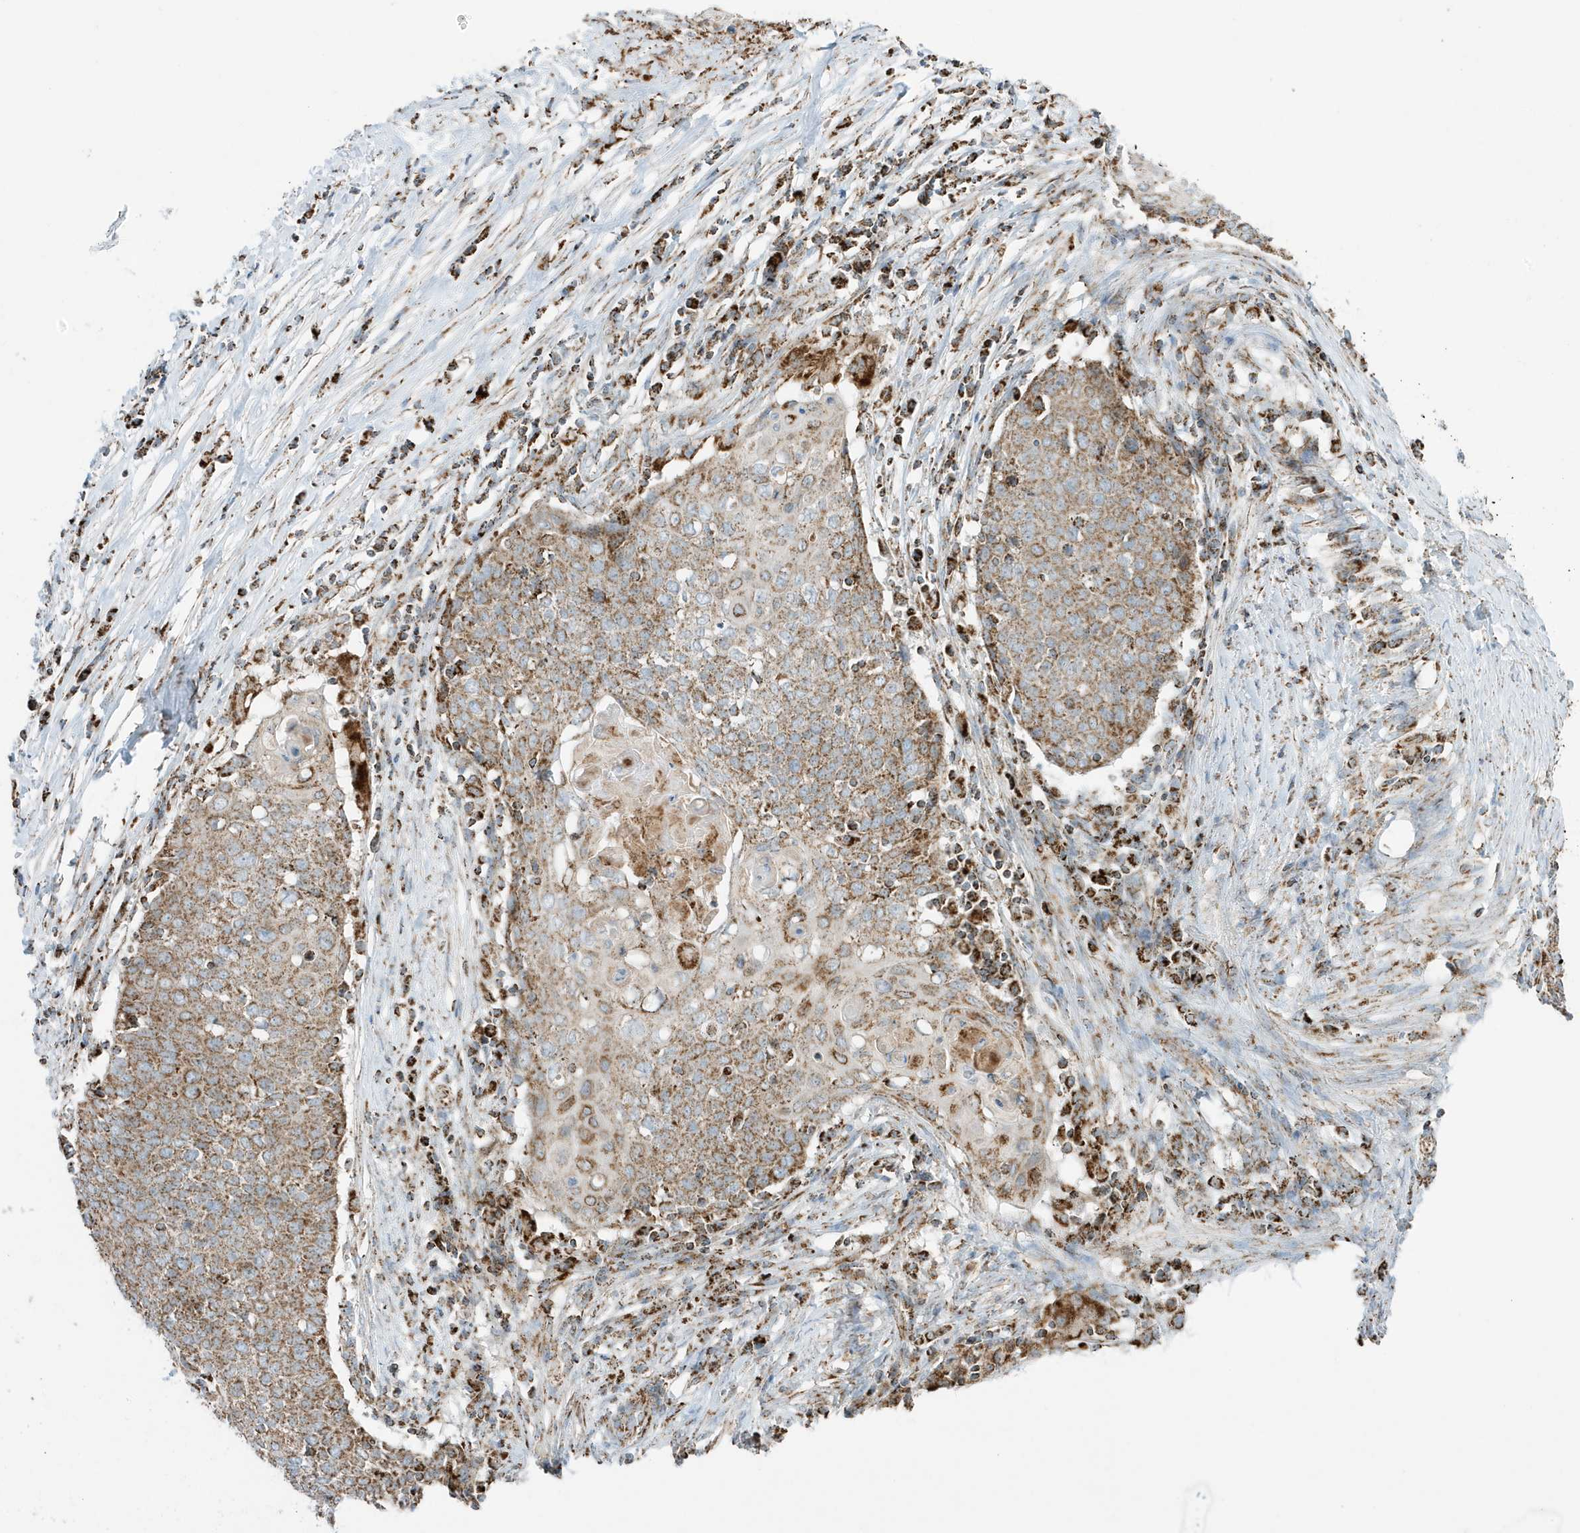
{"staining": {"intensity": "moderate", "quantity": ">75%", "location": "cytoplasmic/membranous"}, "tissue": "cervical cancer", "cell_type": "Tumor cells", "image_type": "cancer", "snomed": [{"axis": "morphology", "description": "Squamous cell carcinoma, NOS"}, {"axis": "topography", "description": "Cervix"}], "caption": "Protein positivity by immunohistochemistry (IHC) displays moderate cytoplasmic/membranous positivity in about >75% of tumor cells in squamous cell carcinoma (cervical).", "gene": "ATP5ME", "patient": {"sex": "female", "age": 39}}